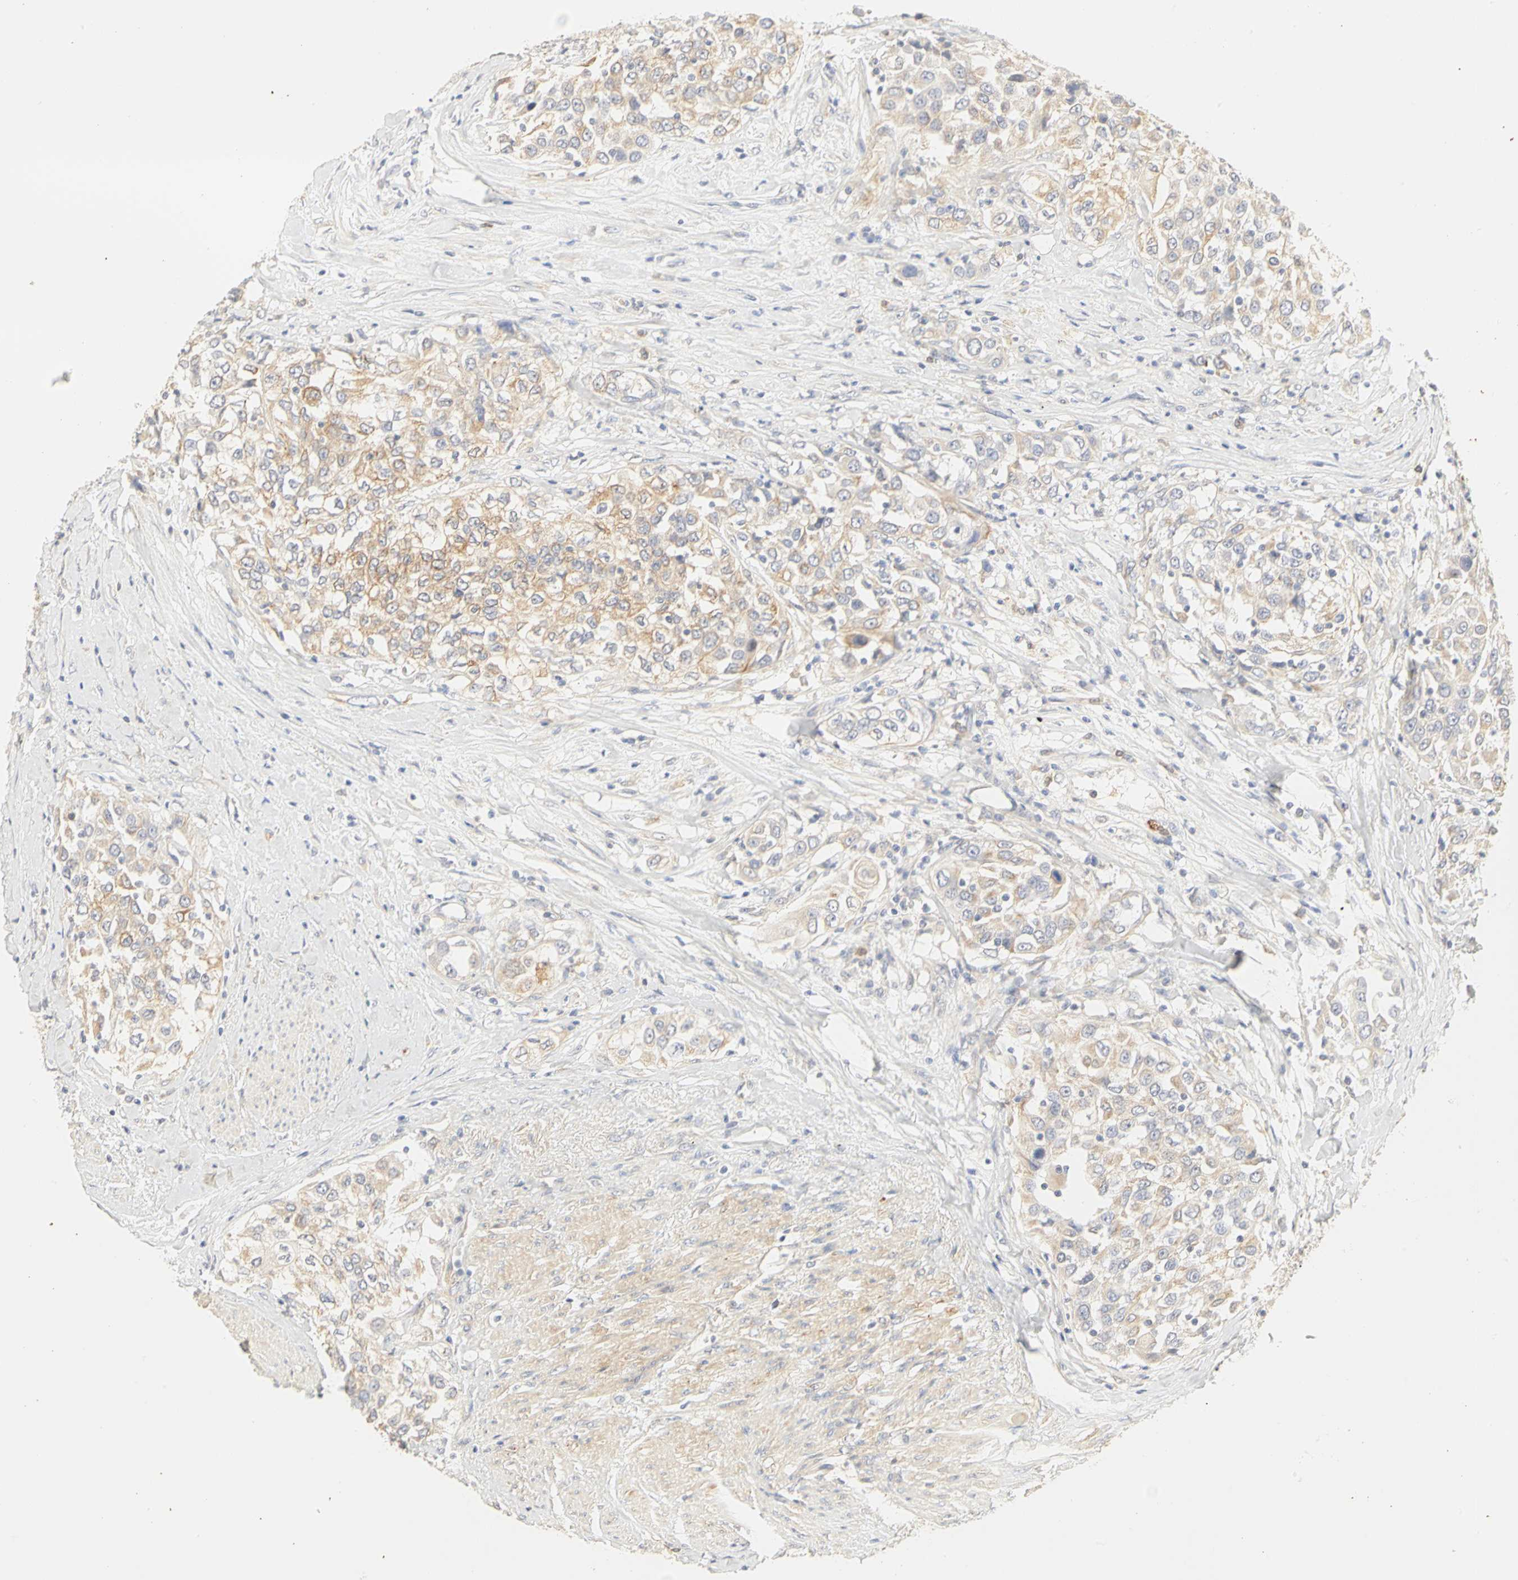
{"staining": {"intensity": "weak", "quantity": ">75%", "location": "cytoplasmic/membranous"}, "tissue": "urothelial cancer", "cell_type": "Tumor cells", "image_type": "cancer", "snomed": [{"axis": "morphology", "description": "Urothelial carcinoma, High grade"}, {"axis": "topography", "description": "Urinary bladder"}], "caption": "This photomicrograph displays immunohistochemistry staining of high-grade urothelial carcinoma, with low weak cytoplasmic/membranous expression in about >75% of tumor cells.", "gene": "GNRH2", "patient": {"sex": "female", "age": 80}}